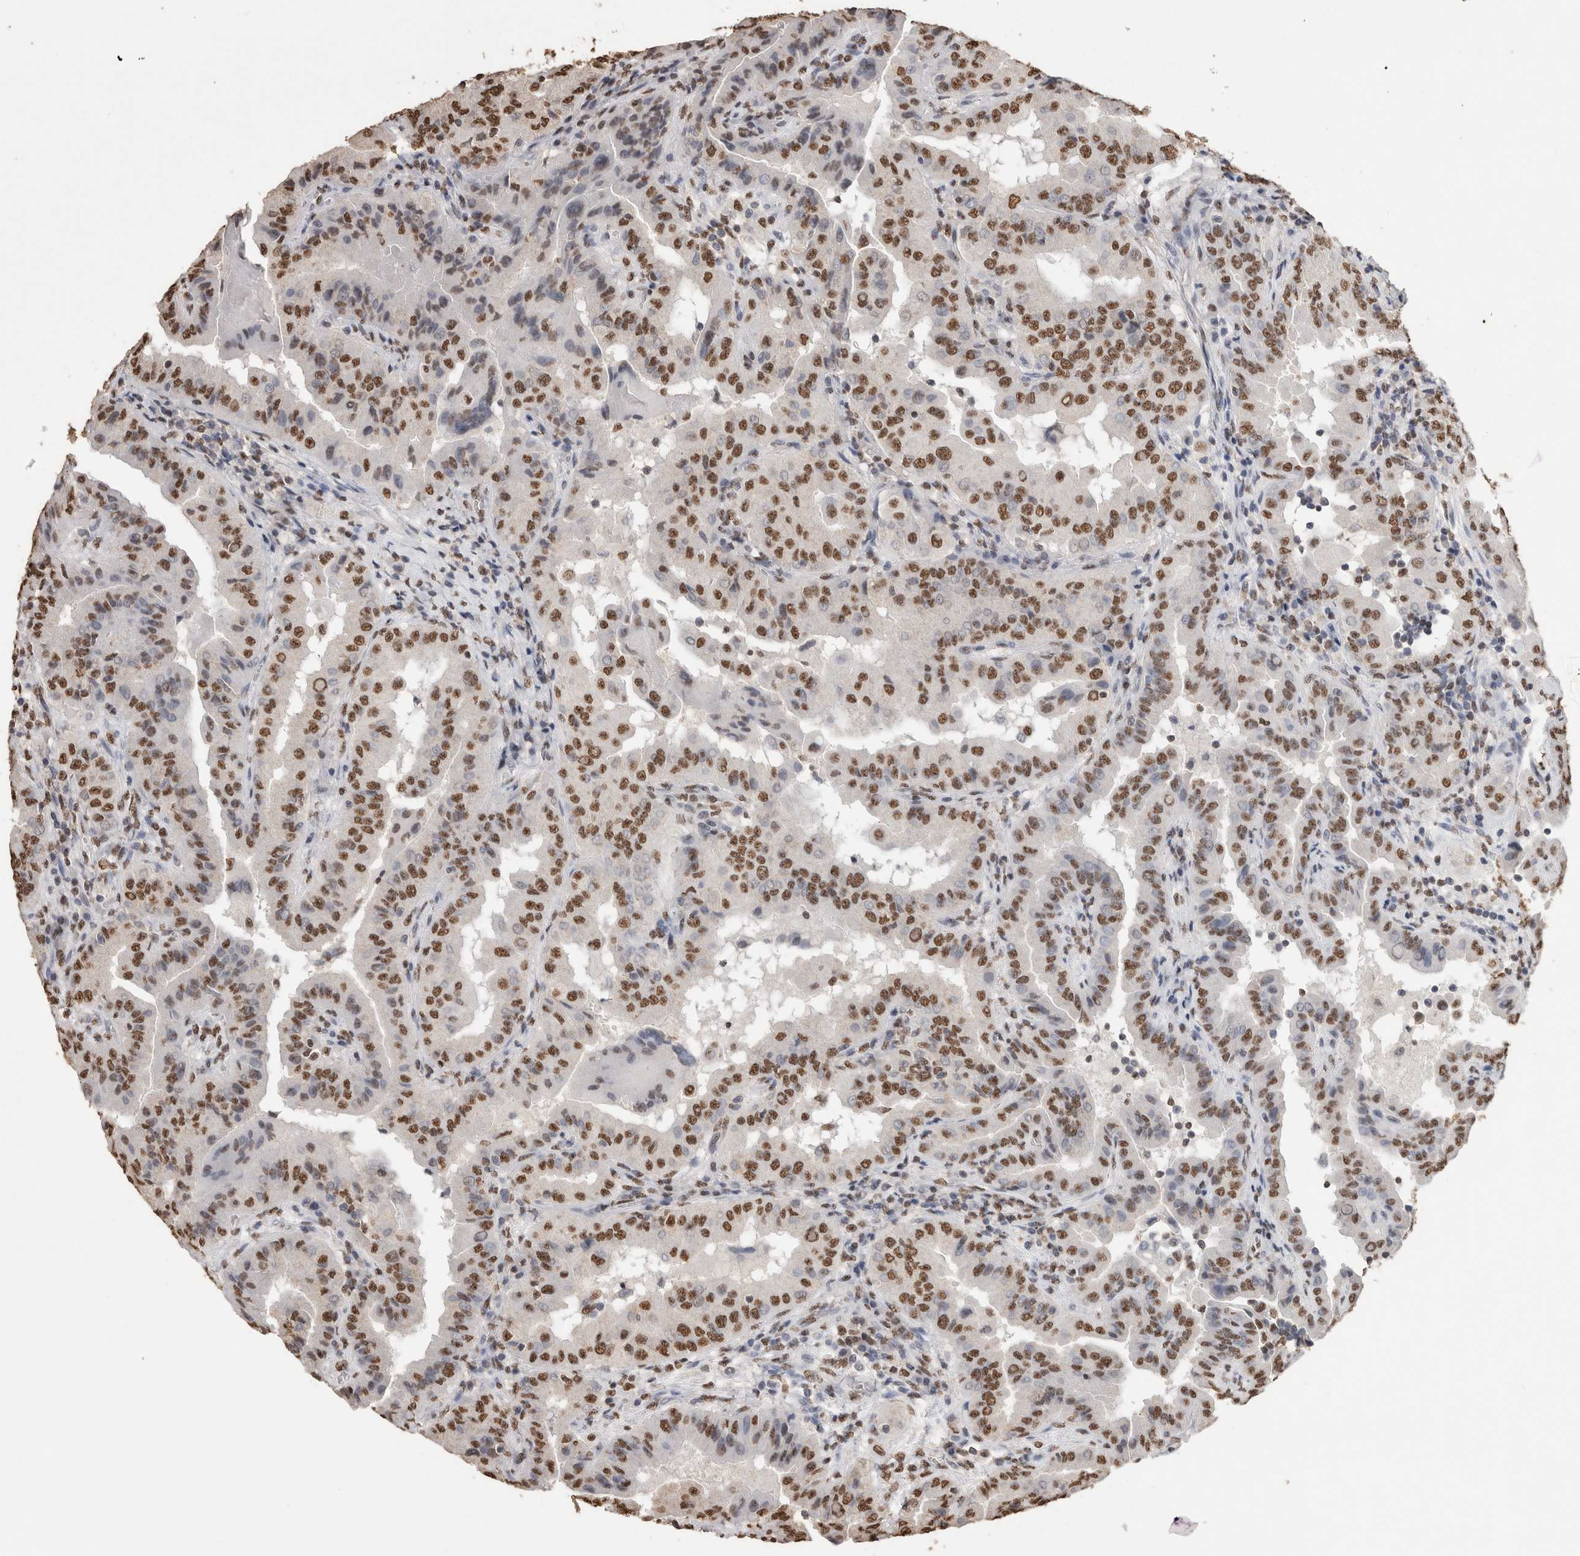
{"staining": {"intensity": "moderate", "quantity": ">75%", "location": "nuclear"}, "tissue": "thyroid cancer", "cell_type": "Tumor cells", "image_type": "cancer", "snomed": [{"axis": "morphology", "description": "Papillary adenocarcinoma, NOS"}, {"axis": "topography", "description": "Thyroid gland"}], "caption": "Papillary adenocarcinoma (thyroid) tissue reveals moderate nuclear staining in about >75% of tumor cells", "gene": "NTHL1", "patient": {"sex": "male", "age": 33}}